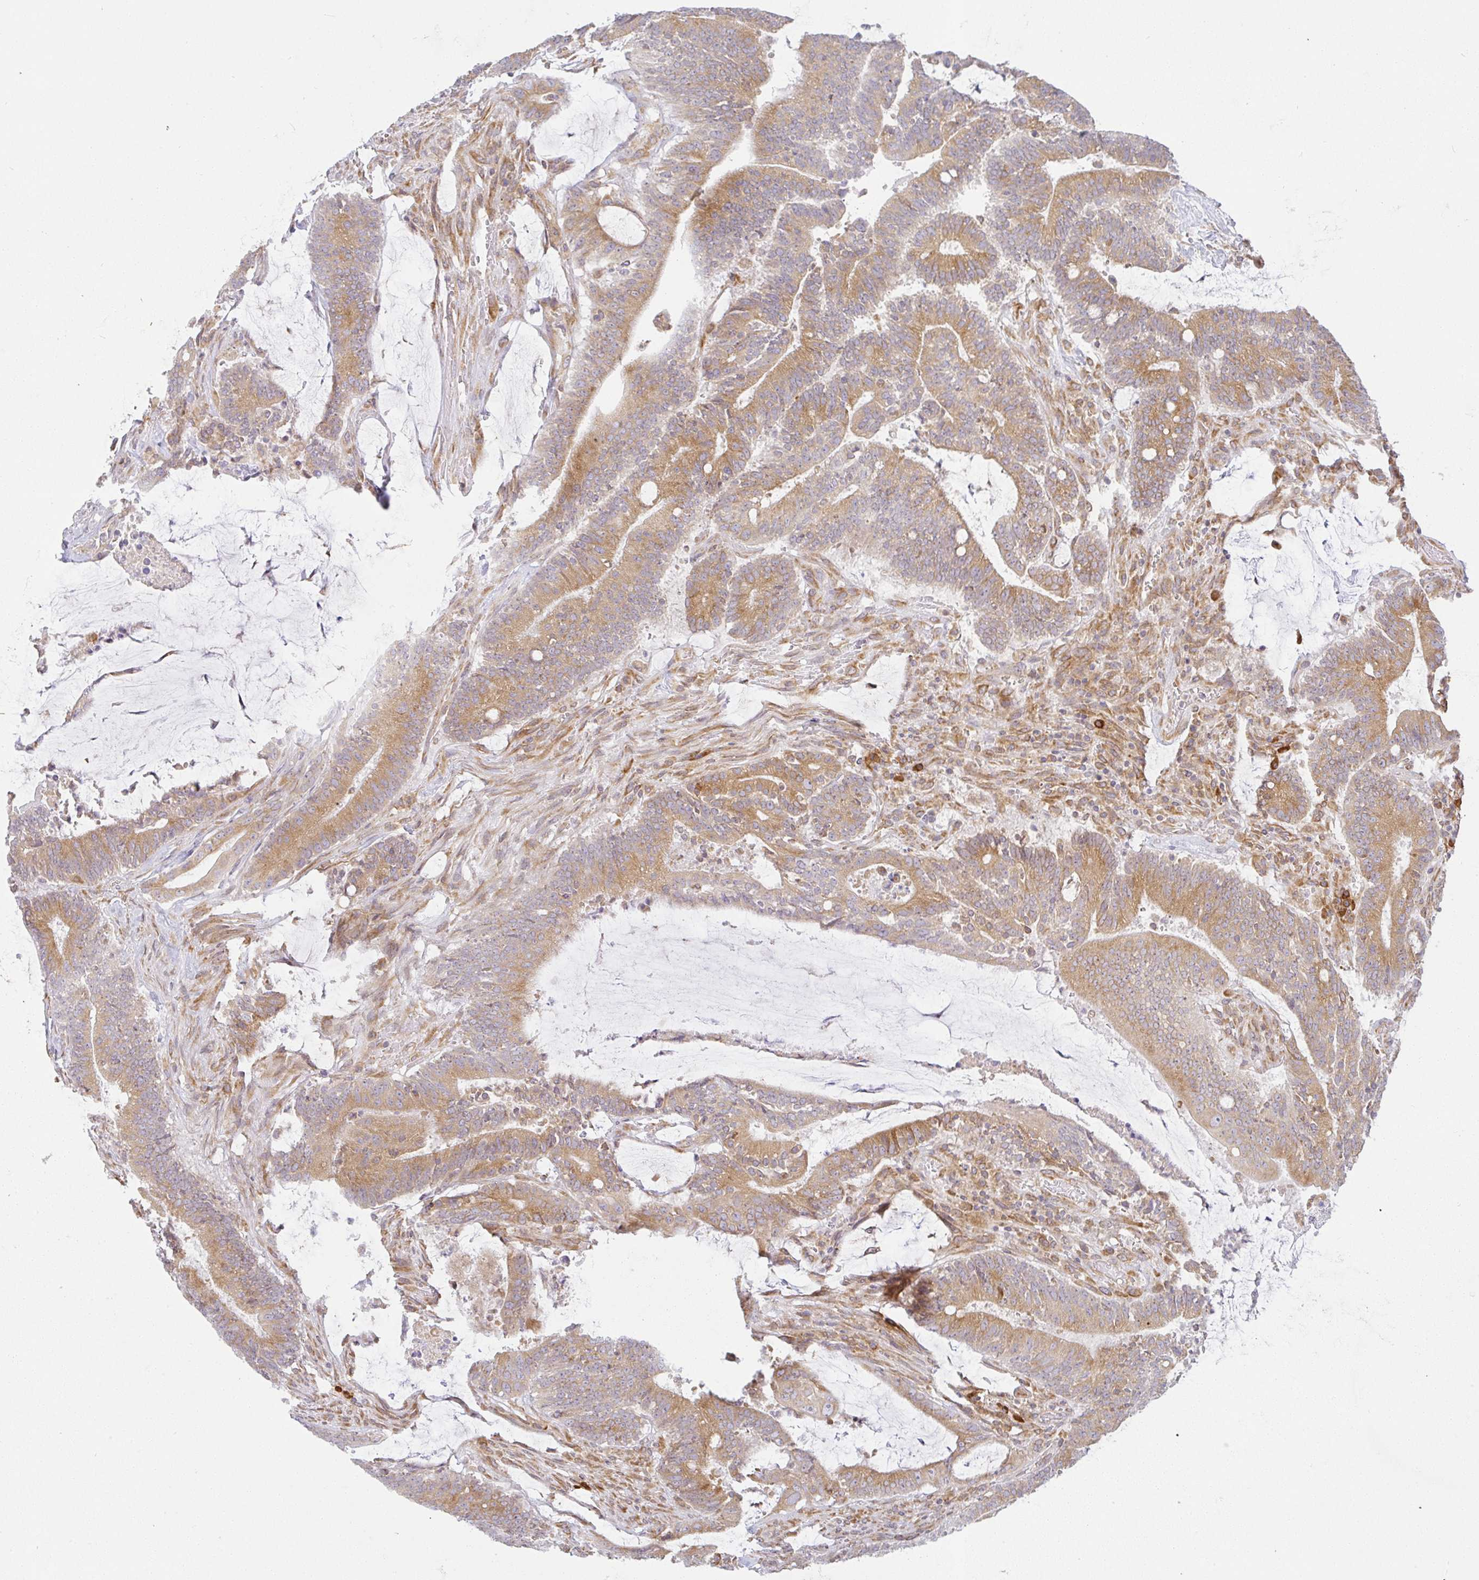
{"staining": {"intensity": "moderate", "quantity": ">75%", "location": "cytoplasmic/membranous"}, "tissue": "colorectal cancer", "cell_type": "Tumor cells", "image_type": "cancer", "snomed": [{"axis": "morphology", "description": "Adenocarcinoma, NOS"}, {"axis": "topography", "description": "Colon"}], "caption": "Protein positivity by IHC shows moderate cytoplasmic/membranous staining in about >75% of tumor cells in colorectal adenocarcinoma. (DAB = brown stain, brightfield microscopy at high magnification).", "gene": "DERL2", "patient": {"sex": "female", "age": 43}}